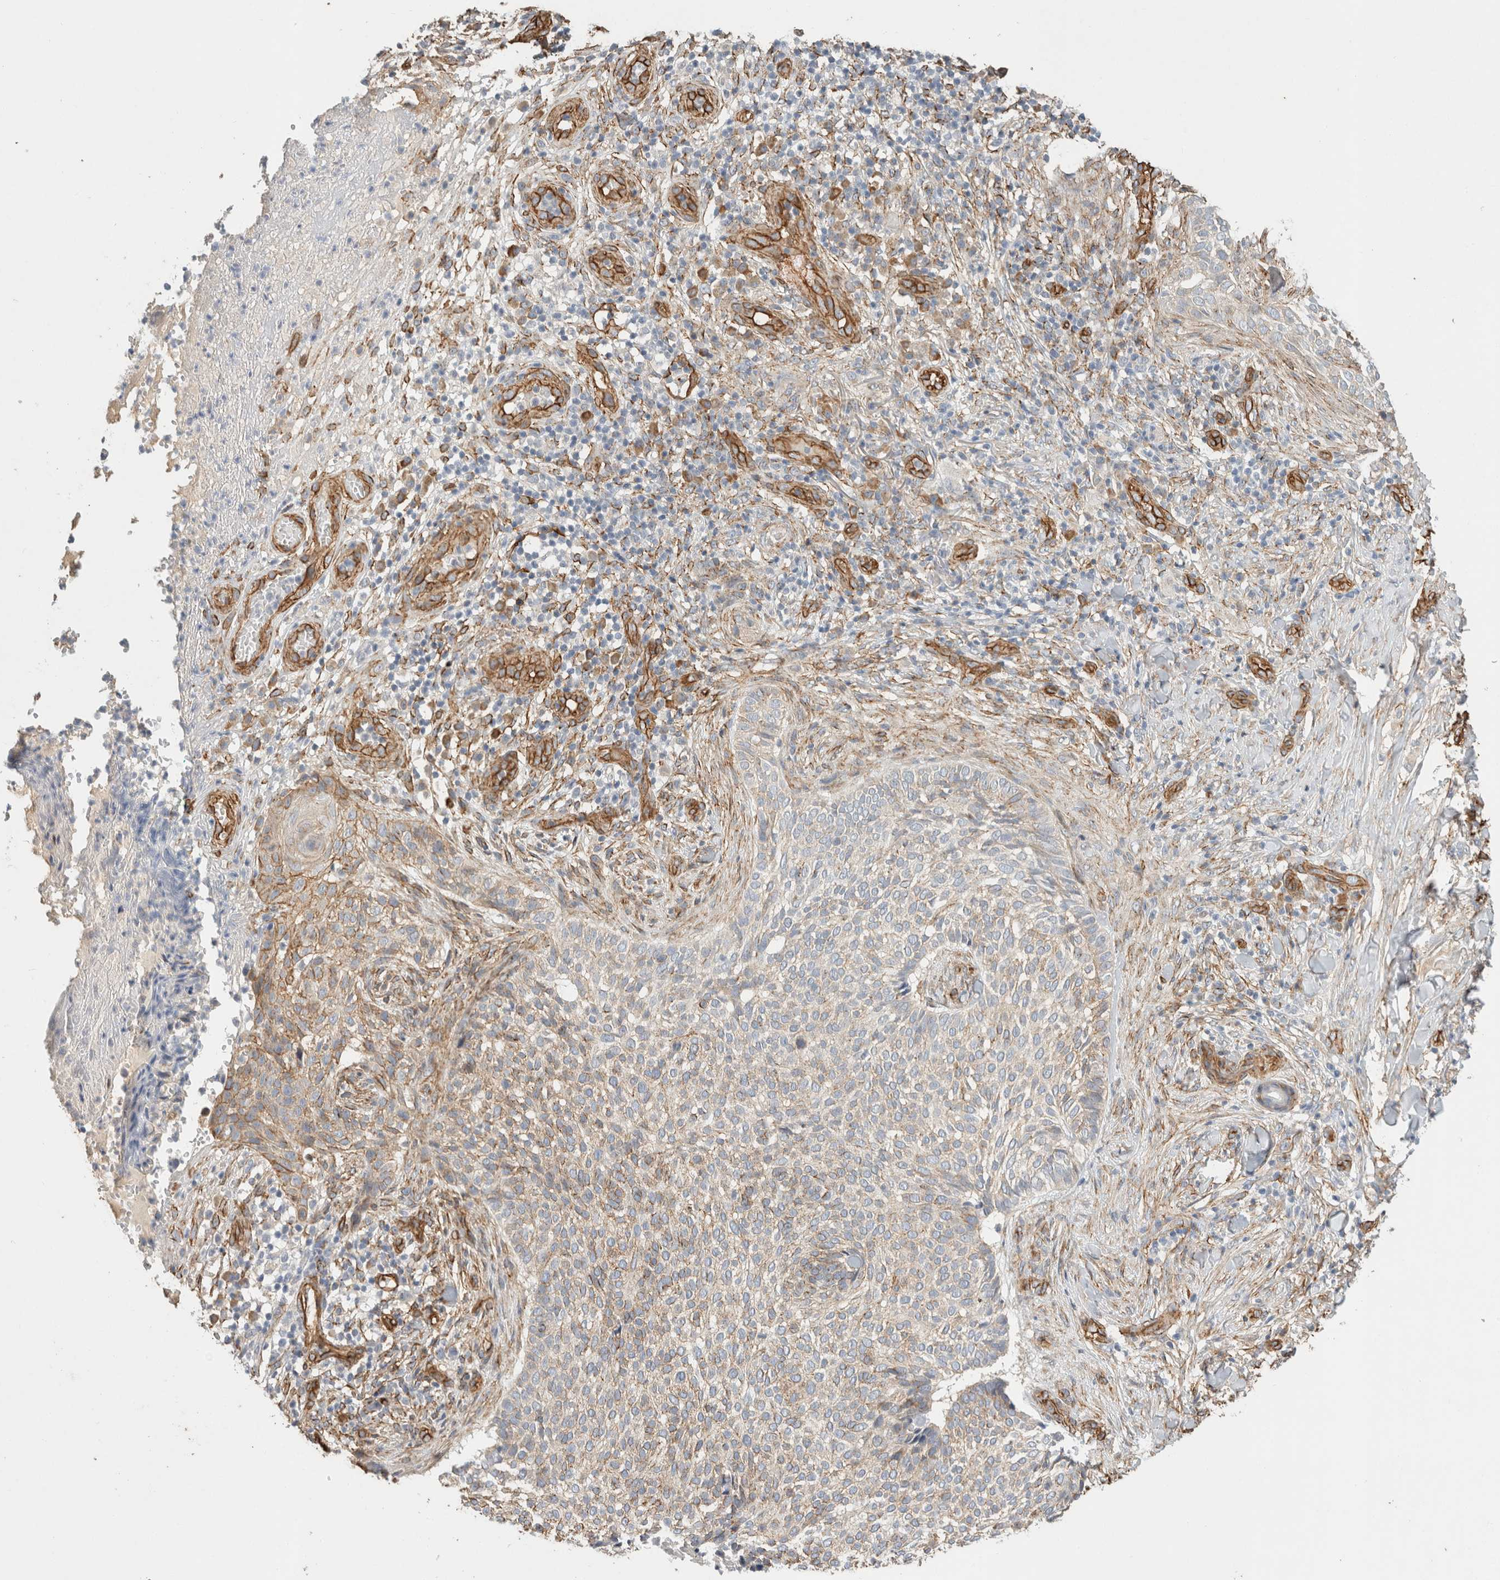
{"staining": {"intensity": "weak", "quantity": "25%-75%", "location": "cytoplasmic/membranous"}, "tissue": "skin cancer", "cell_type": "Tumor cells", "image_type": "cancer", "snomed": [{"axis": "morphology", "description": "Normal tissue, NOS"}, {"axis": "morphology", "description": "Basal cell carcinoma"}, {"axis": "topography", "description": "Skin"}], "caption": "Immunohistochemistry photomicrograph of neoplastic tissue: skin basal cell carcinoma stained using immunohistochemistry shows low levels of weak protein expression localized specifically in the cytoplasmic/membranous of tumor cells, appearing as a cytoplasmic/membranous brown color.", "gene": "JMJD4", "patient": {"sex": "male", "age": 67}}